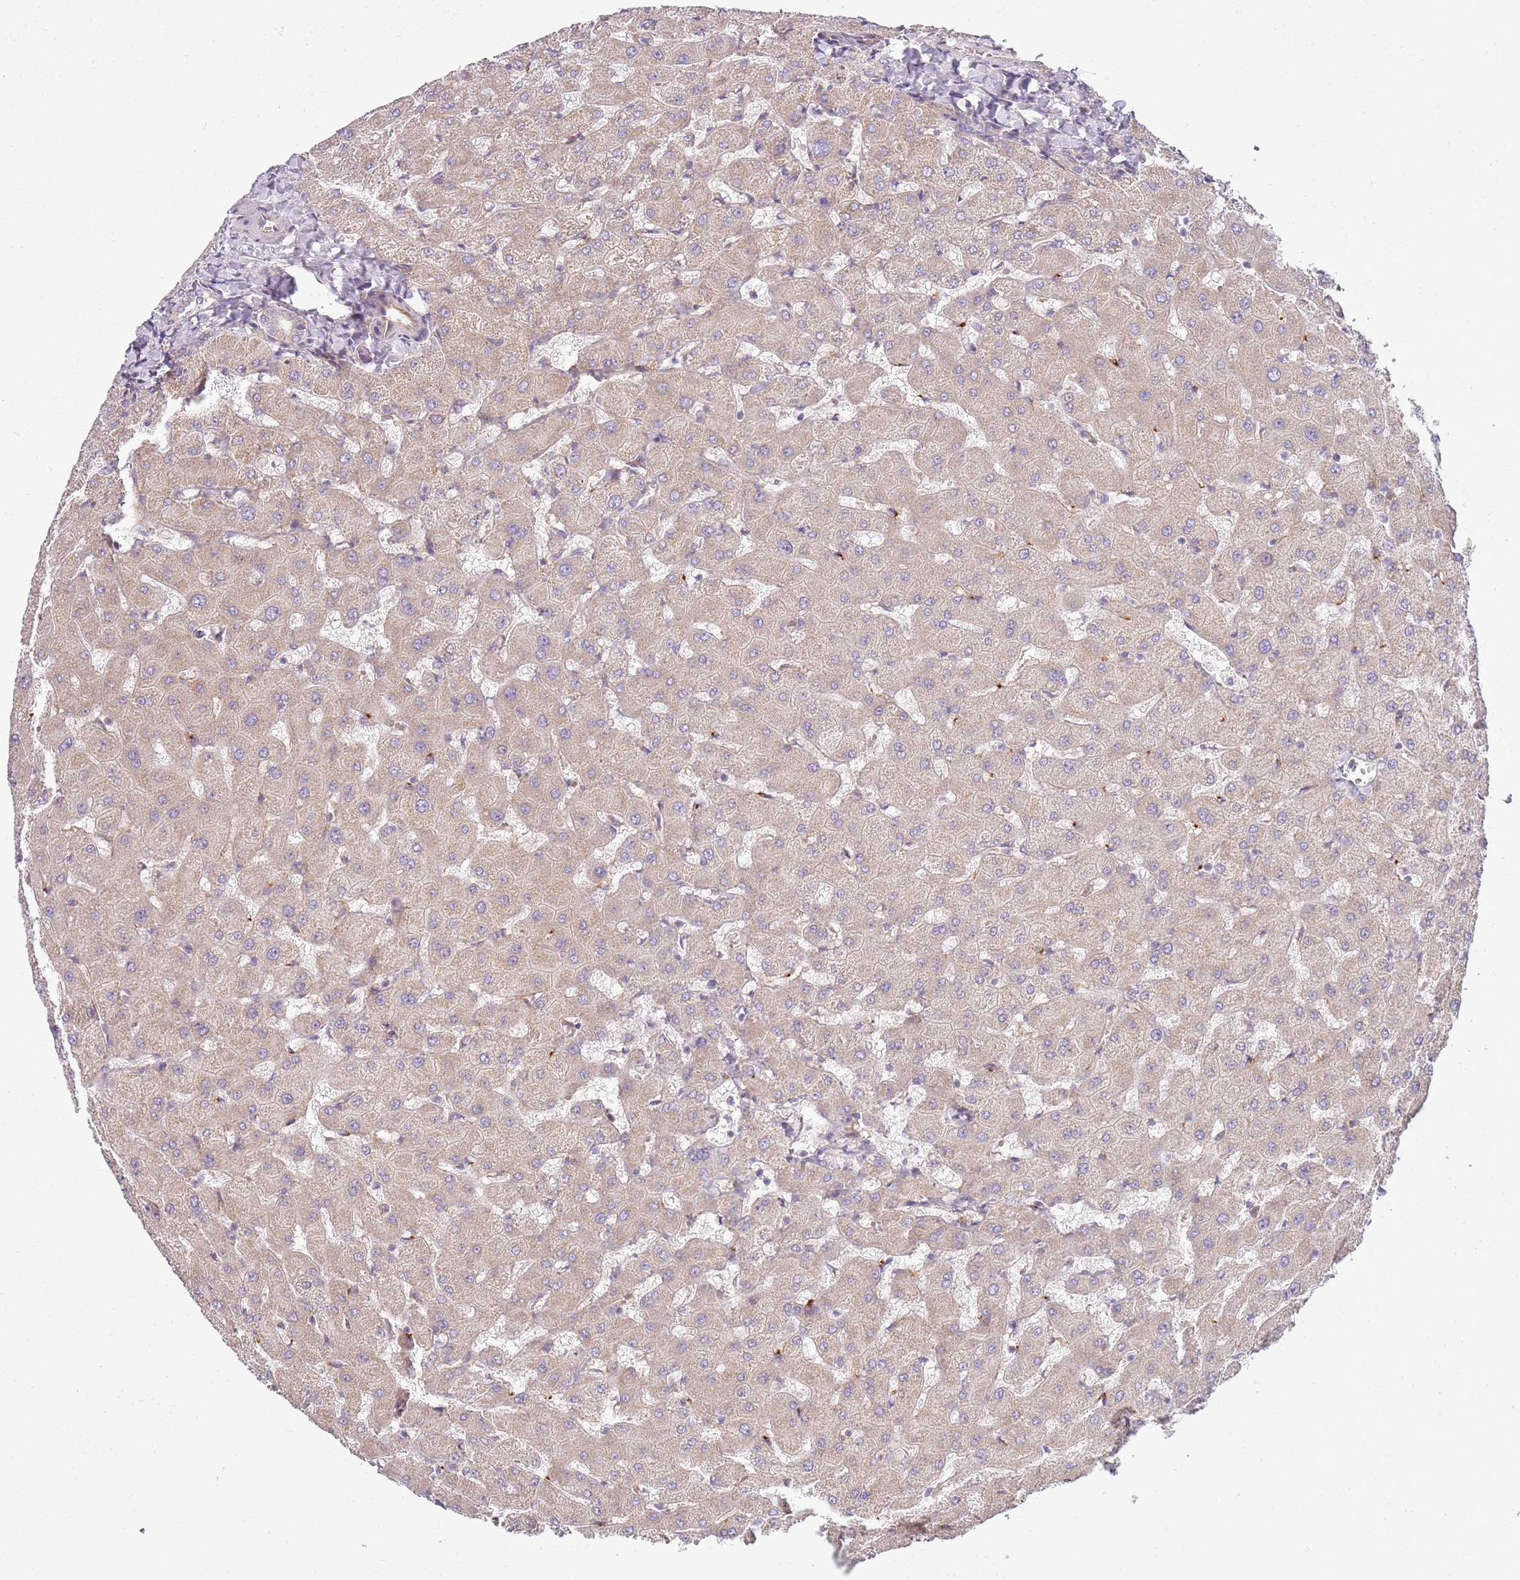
{"staining": {"intensity": "weak", "quantity": "<25%", "location": "cytoplasmic/membranous"}, "tissue": "liver", "cell_type": "Cholangiocytes", "image_type": "normal", "snomed": [{"axis": "morphology", "description": "Normal tissue, NOS"}, {"axis": "topography", "description": "Liver"}], "caption": "The IHC image has no significant positivity in cholangiocytes of liver. (Immunohistochemistry, brightfield microscopy, high magnification).", "gene": "SNX1", "patient": {"sex": "female", "age": 63}}